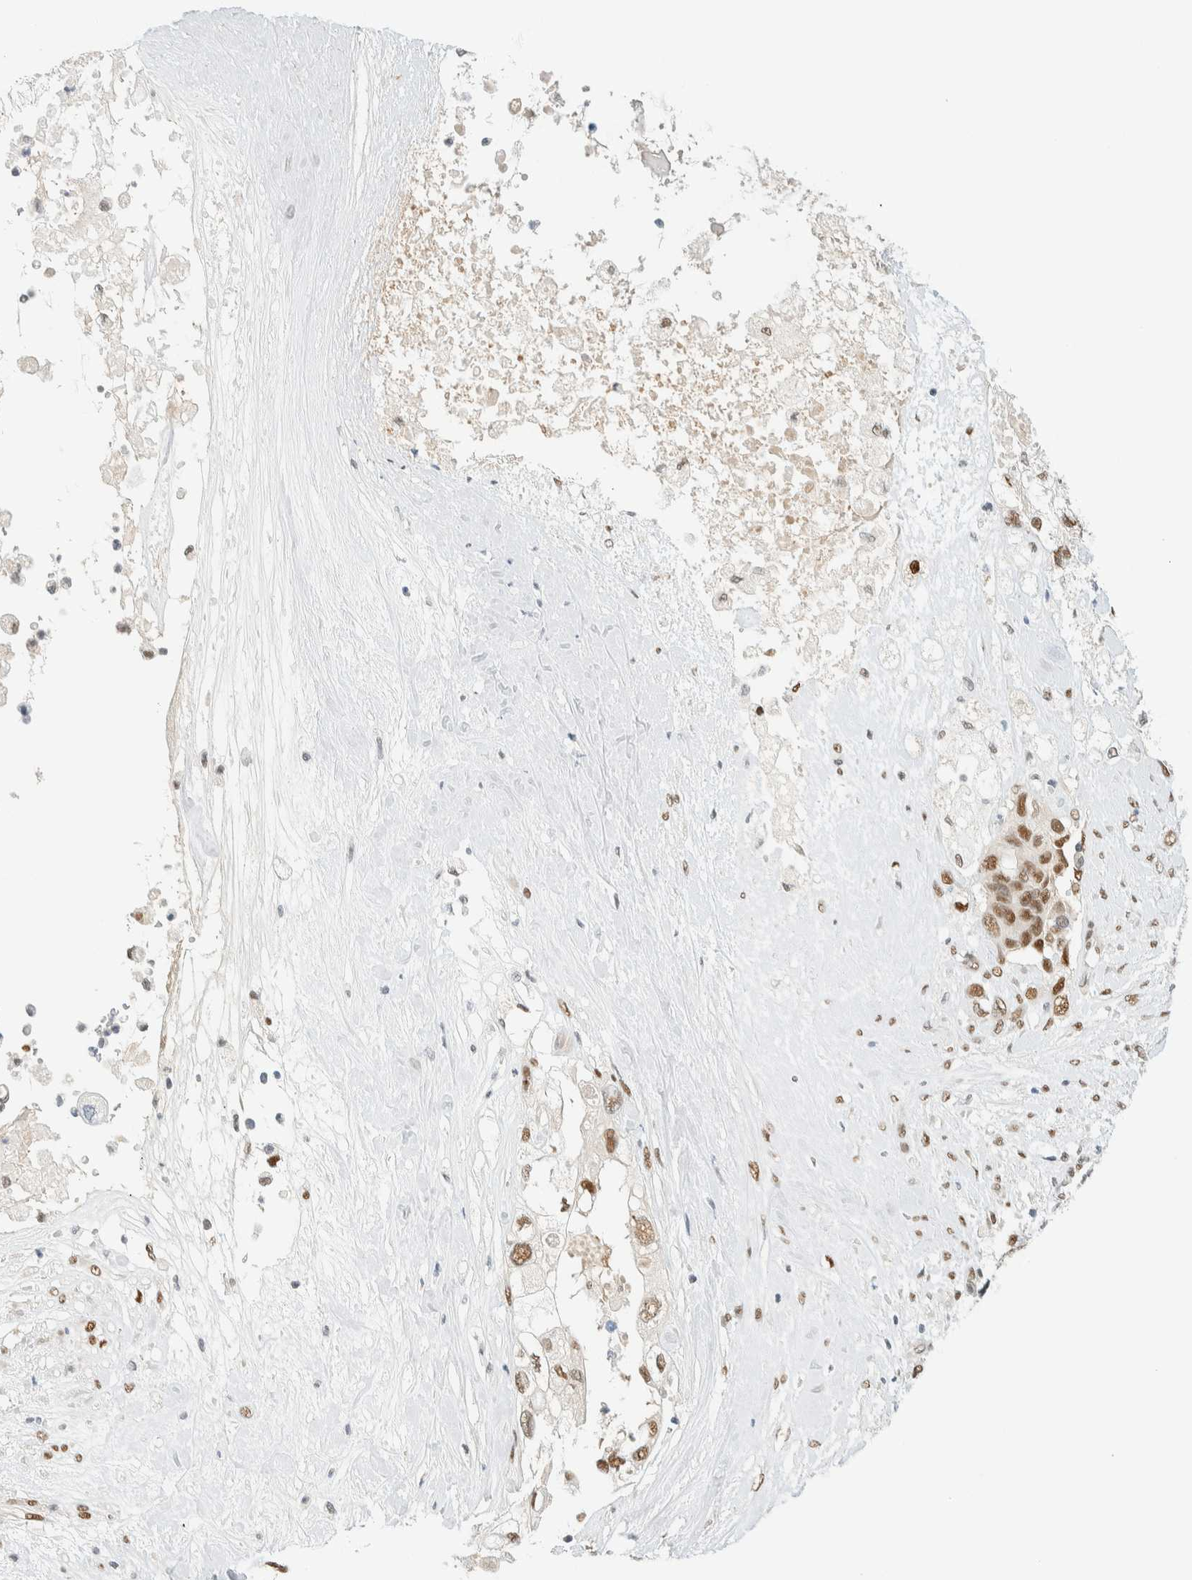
{"staining": {"intensity": "moderate", "quantity": ">75%", "location": "nuclear"}, "tissue": "pancreatic cancer", "cell_type": "Tumor cells", "image_type": "cancer", "snomed": [{"axis": "morphology", "description": "Adenocarcinoma, NOS"}, {"axis": "topography", "description": "Pancreas"}], "caption": "Immunohistochemical staining of pancreatic cancer (adenocarcinoma) displays medium levels of moderate nuclear protein positivity in approximately >75% of tumor cells.", "gene": "ZNF683", "patient": {"sex": "female", "age": 56}}